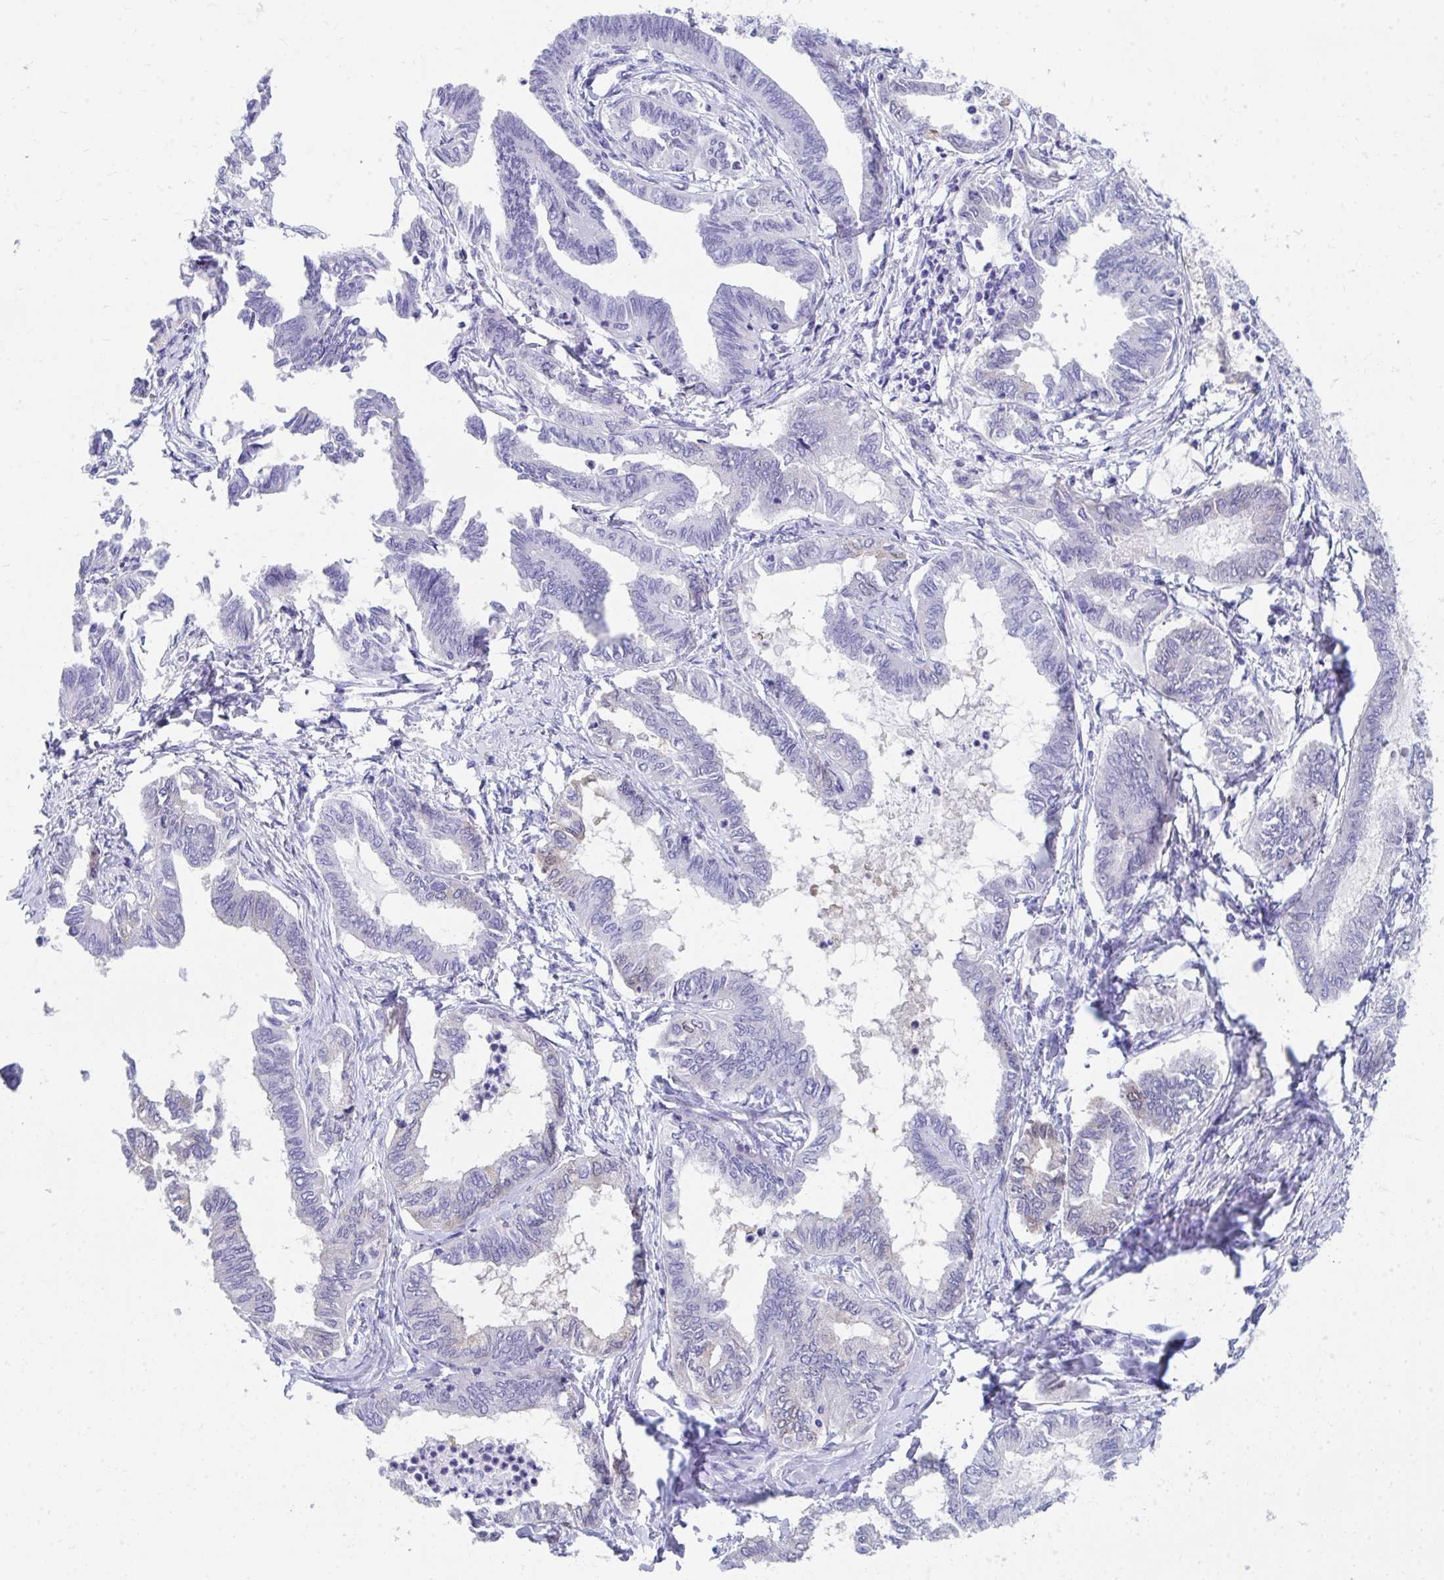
{"staining": {"intensity": "negative", "quantity": "none", "location": "none"}, "tissue": "ovarian cancer", "cell_type": "Tumor cells", "image_type": "cancer", "snomed": [{"axis": "morphology", "description": "Carcinoma, endometroid"}, {"axis": "topography", "description": "Ovary"}], "caption": "Ovarian cancer (endometroid carcinoma) stained for a protein using immunohistochemistry (IHC) shows no expression tumor cells.", "gene": "HGD", "patient": {"sex": "female", "age": 70}}